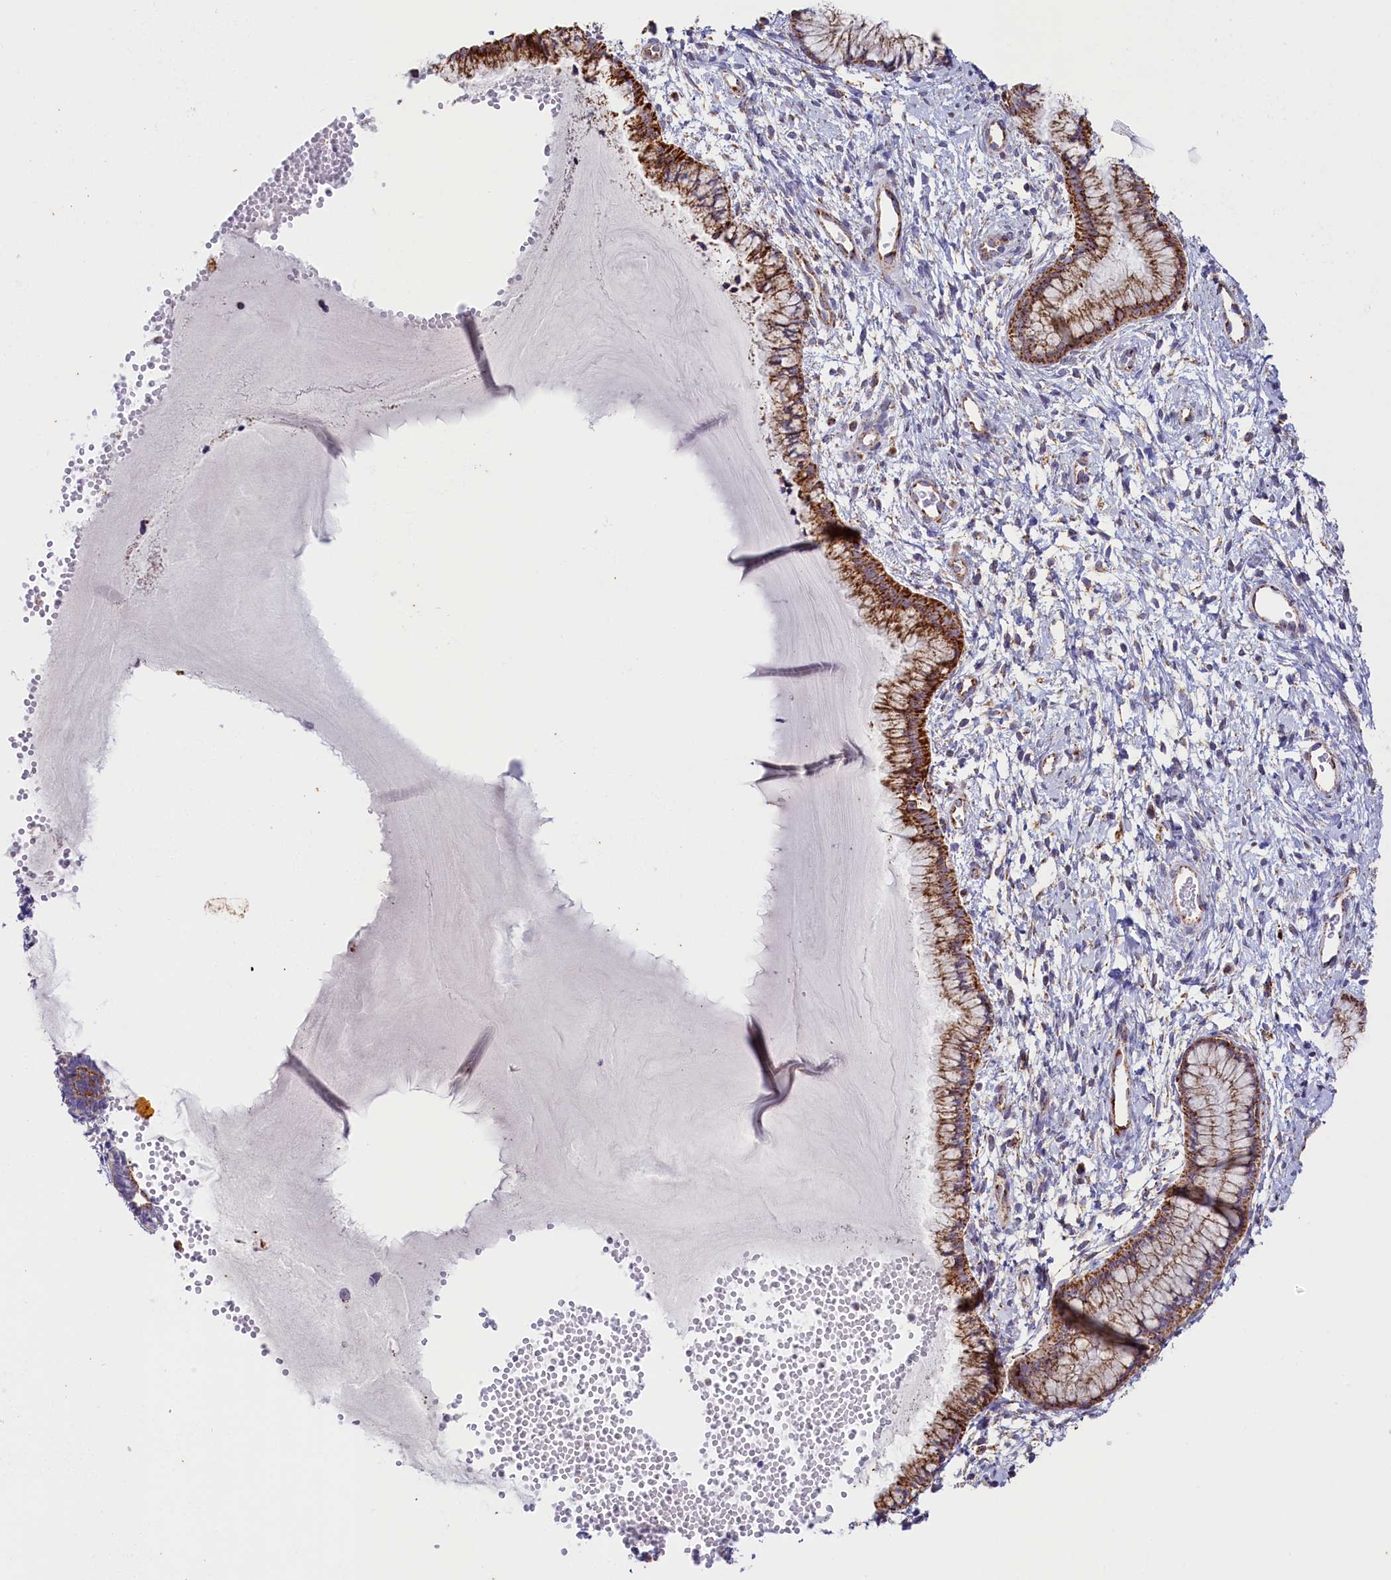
{"staining": {"intensity": "strong", "quantity": ">75%", "location": "cytoplasmic/membranous"}, "tissue": "cervix", "cell_type": "Glandular cells", "image_type": "normal", "snomed": [{"axis": "morphology", "description": "Normal tissue, NOS"}, {"axis": "topography", "description": "Cervix"}], "caption": "Immunohistochemical staining of unremarkable cervix displays >75% levels of strong cytoplasmic/membranous protein staining in about >75% of glandular cells. Ihc stains the protein of interest in brown and the nuclei are stained blue.", "gene": "AKTIP", "patient": {"sex": "female", "age": 42}}